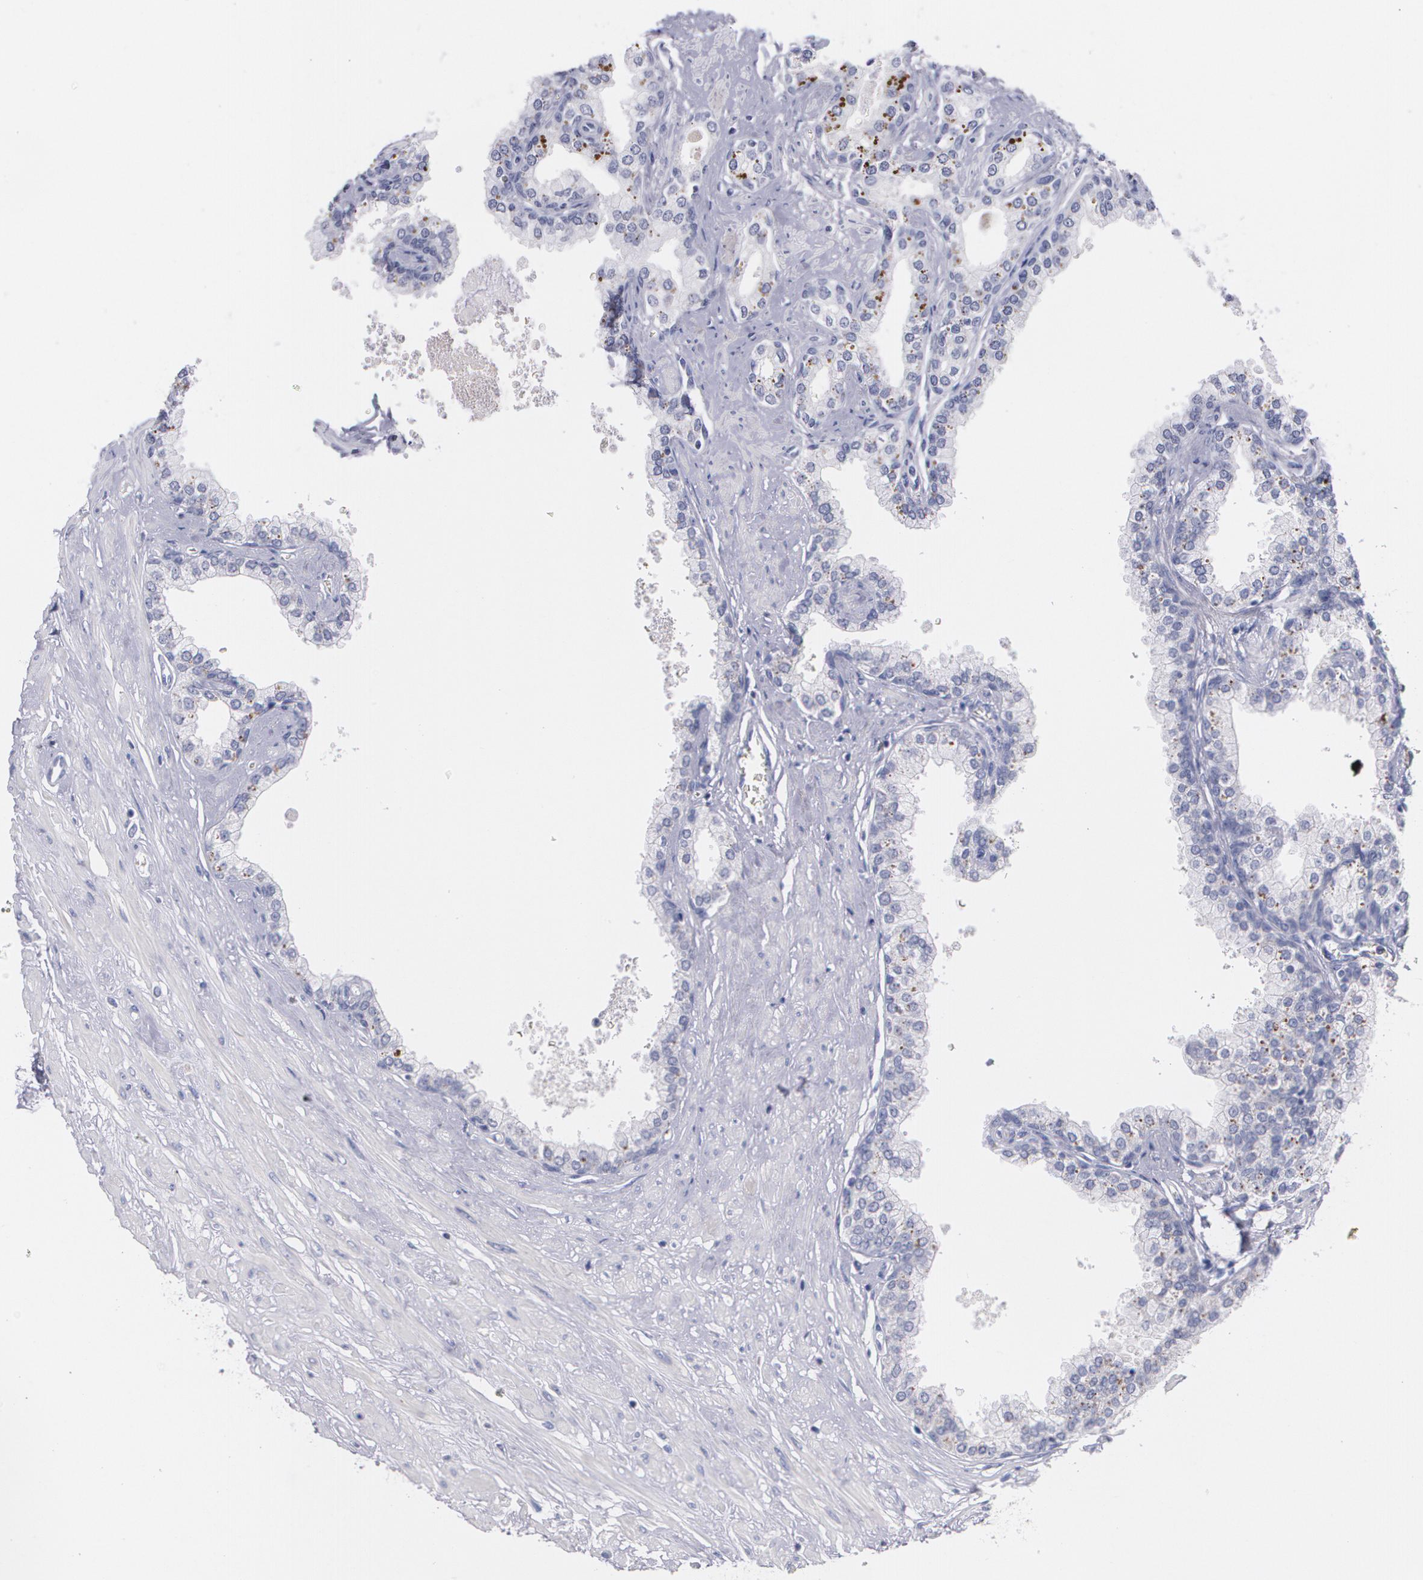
{"staining": {"intensity": "weak", "quantity": "<25%", "location": "cytoplasmic/membranous"}, "tissue": "prostate", "cell_type": "Glandular cells", "image_type": "normal", "snomed": [{"axis": "morphology", "description": "Normal tissue, NOS"}, {"axis": "topography", "description": "Prostate"}], "caption": "IHC histopathology image of benign prostate: human prostate stained with DAB (3,3'-diaminobenzidine) exhibits no significant protein expression in glandular cells. (DAB immunohistochemistry (IHC), high magnification).", "gene": "HMMR", "patient": {"sex": "male", "age": 60}}